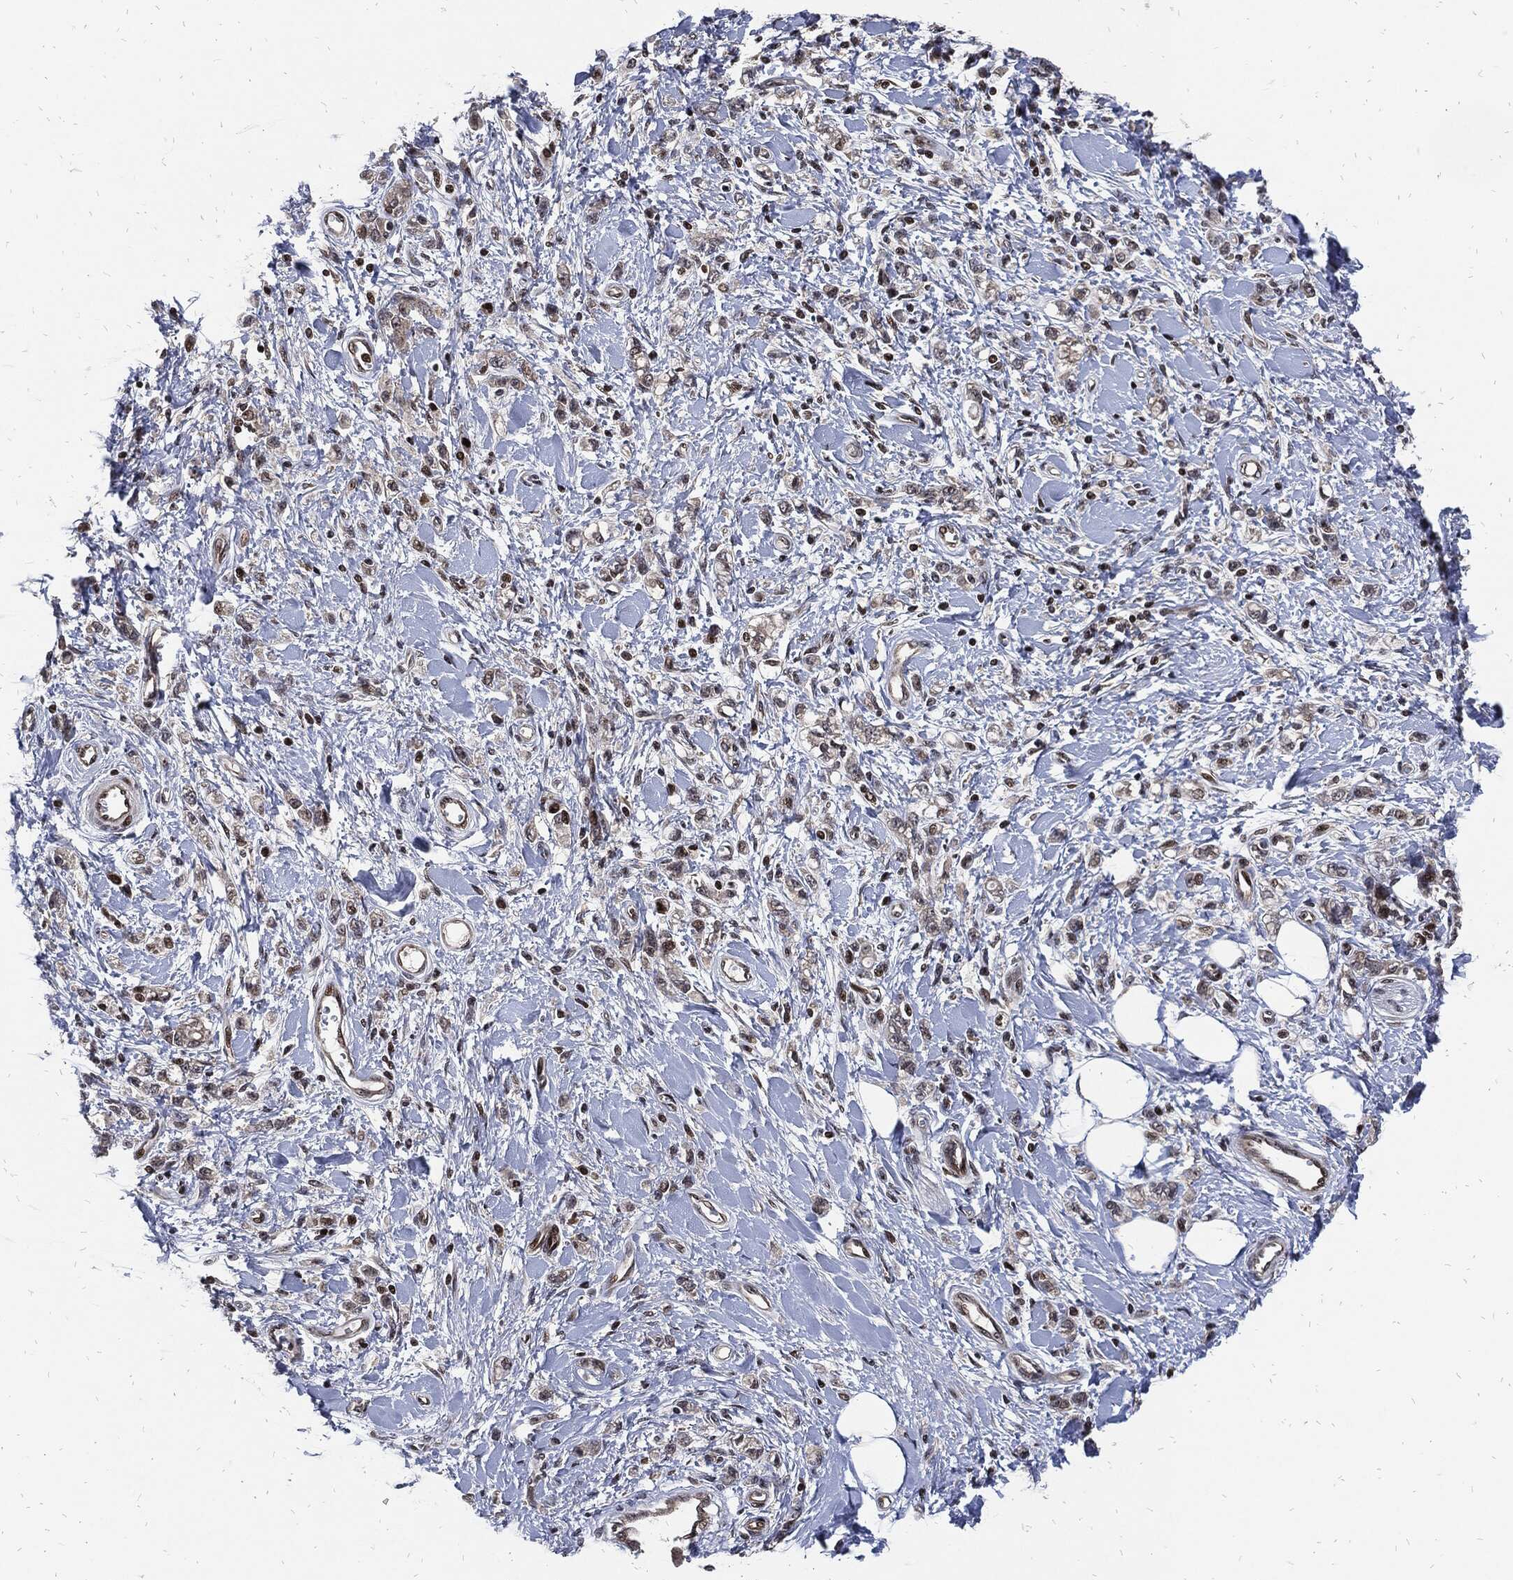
{"staining": {"intensity": "negative", "quantity": "none", "location": "none"}, "tissue": "stomach cancer", "cell_type": "Tumor cells", "image_type": "cancer", "snomed": [{"axis": "morphology", "description": "Adenocarcinoma, NOS"}, {"axis": "topography", "description": "Stomach"}], "caption": "Tumor cells are negative for protein expression in human stomach adenocarcinoma.", "gene": "ZNF775", "patient": {"sex": "male", "age": 77}}